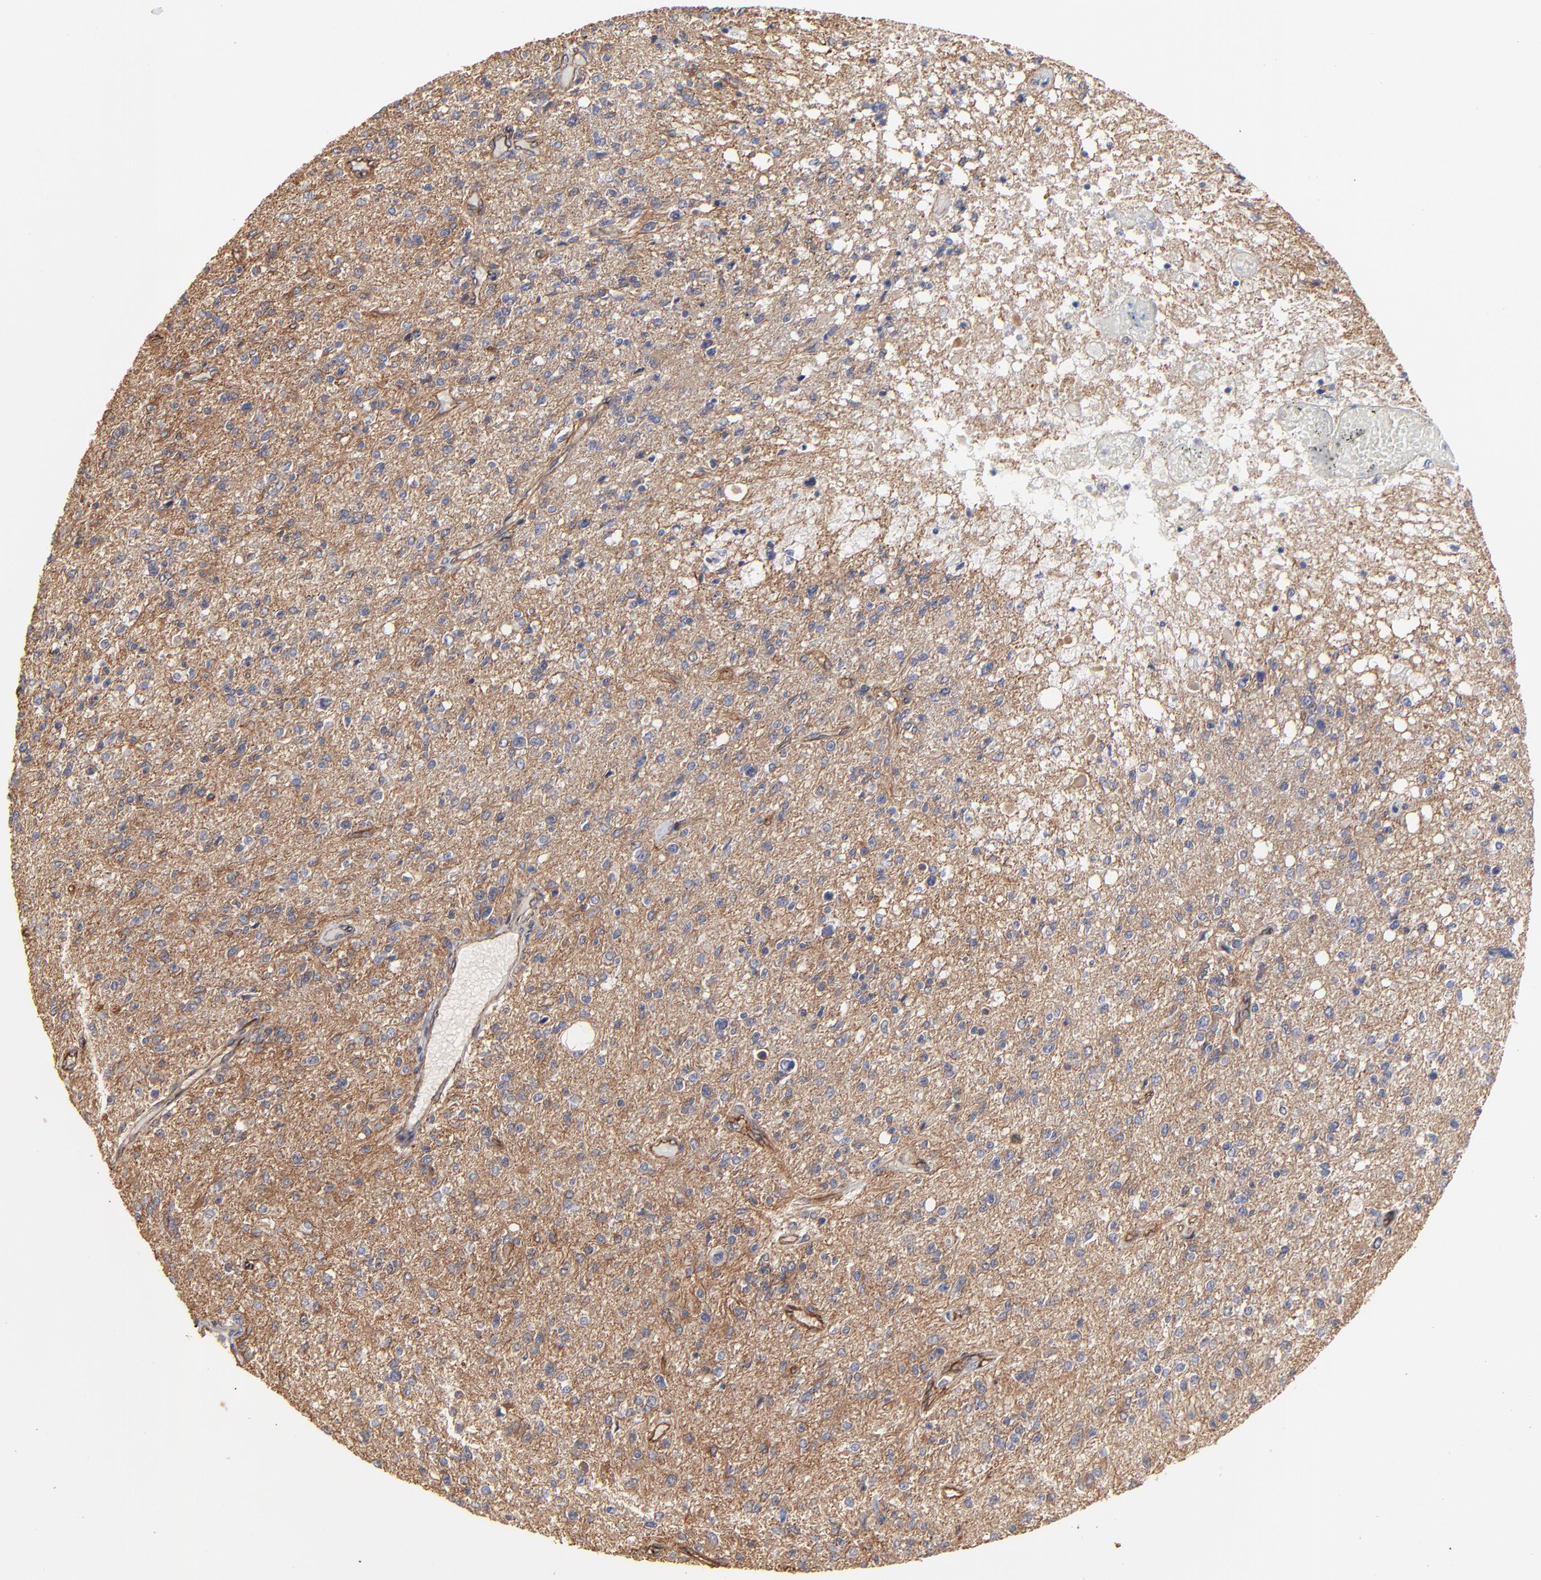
{"staining": {"intensity": "moderate", "quantity": "25%-75%", "location": "cytoplasmic/membranous"}, "tissue": "glioma", "cell_type": "Tumor cells", "image_type": "cancer", "snomed": [{"axis": "morphology", "description": "Glioma, malignant, High grade"}, {"axis": "topography", "description": "Cerebral cortex"}], "caption": "Protein positivity by IHC shows moderate cytoplasmic/membranous staining in about 25%-75% of tumor cells in malignant glioma (high-grade). (brown staining indicates protein expression, while blue staining denotes nuclei).", "gene": "ARMT1", "patient": {"sex": "male", "age": 76}}